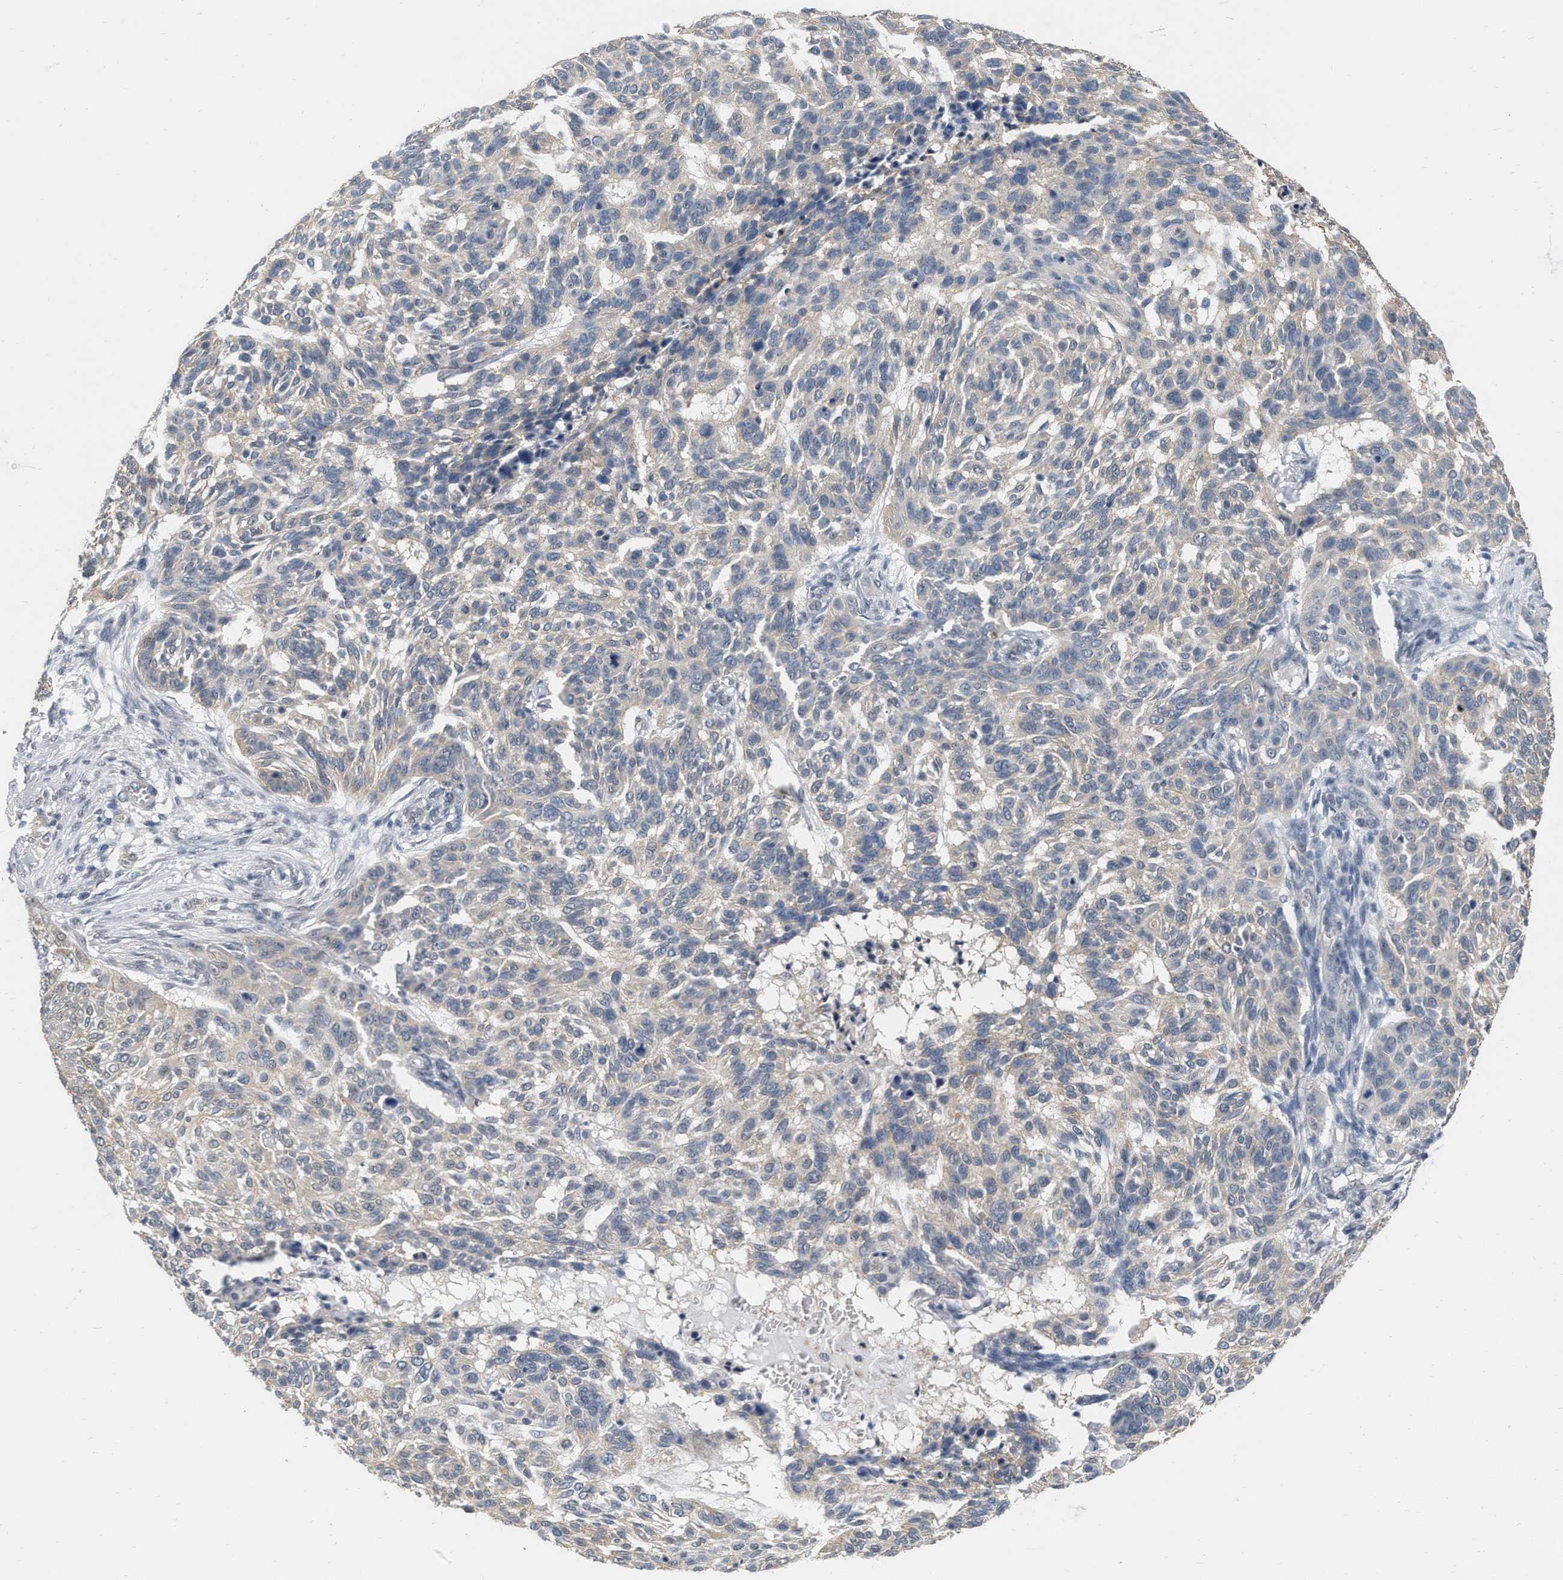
{"staining": {"intensity": "moderate", "quantity": "<25%", "location": "cytoplasmic/membranous"}, "tissue": "skin cancer", "cell_type": "Tumor cells", "image_type": "cancer", "snomed": [{"axis": "morphology", "description": "Basal cell carcinoma"}, {"axis": "topography", "description": "Skin"}], "caption": "The immunohistochemical stain highlights moderate cytoplasmic/membranous positivity in tumor cells of basal cell carcinoma (skin) tissue.", "gene": "RUVBL1", "patient": {"sex": "male", "age": 85}}